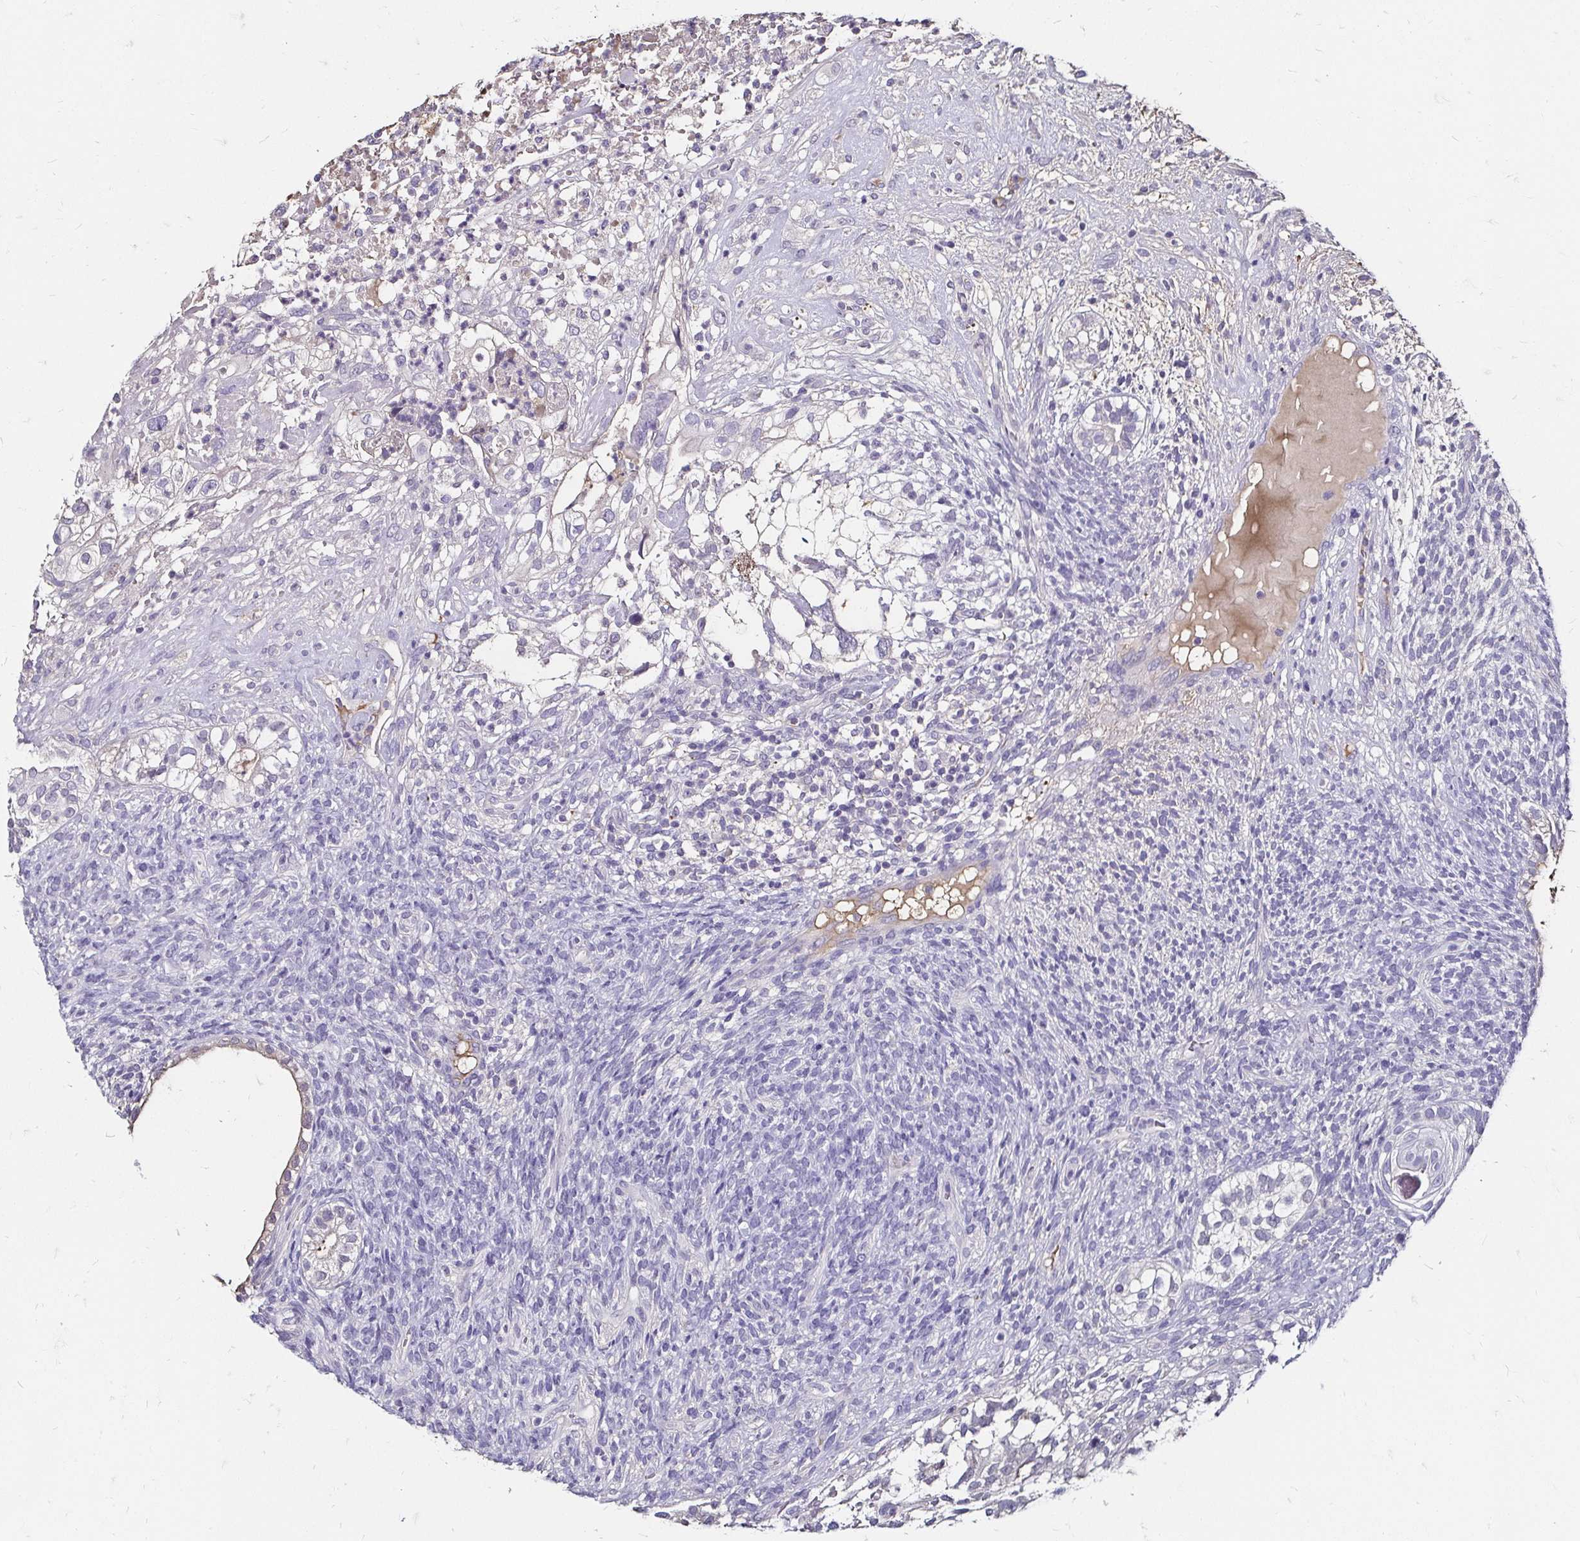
{"staining": {"intensity": "negative", "quantity": "none", "location": "none"}, "tissue": "testis cancer", "cell_type": "Tumor cells", "image_type": "cancer", "snomed": [{"axis": "morphology", "description": "Seminoma, NOS"}, {"axis": "morphology", "description": "Carcinoma, Embryonal, NOS"}, {"axis": "topography", "description": "Testis"}], "caption": "Tumor cells show no significant protein expression in testis seminoma. The staining was performed using DAB to visualize the protein expression in brown, while the nuclei were stained in blue with hematoxylin (Magnification: 20x).", "gene": "SCG3", "patient": {"sex": "male", "age": 41}}